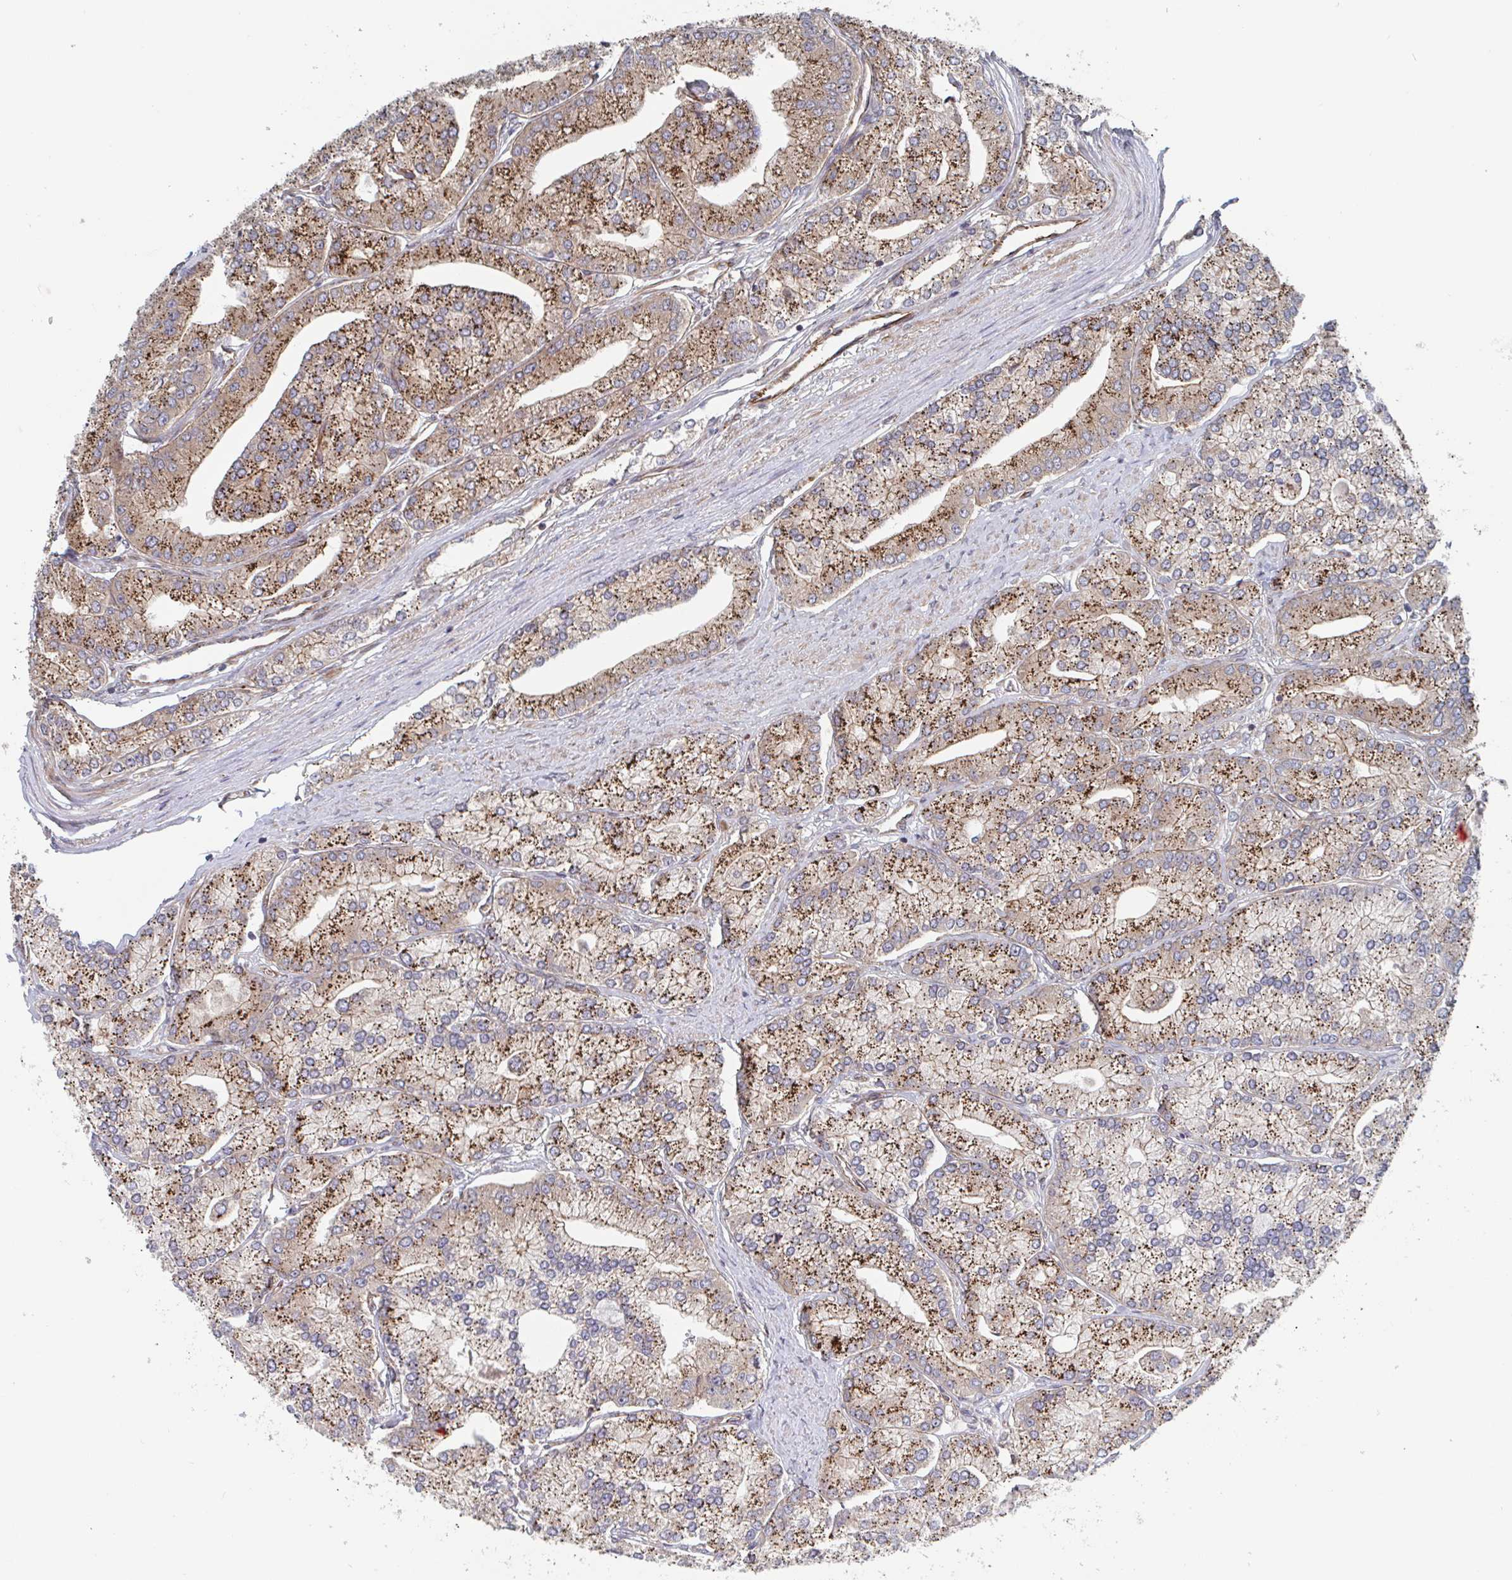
{"staining": {"intensity": "moderate", "quantity": ">75%", "location": "cytoplasmic/membranous"}, "tissue": "prostate cancer", "cell_type": "Tumor cells", "image_type": "cancer", "snomed": [{"axis": "morphology", "description": "Adenocarcinoma, High grade"}, {"axis": "topography", "description": "Prostate"}], "caption": "Prostate cancer was stained to show a protein in brown. There is medium levels of moderate cytoplasmic/membranous expression in approximately >75% of tumor cells. The staining was performed using DAB to visualize the protein expression in brown, while the nuclei were stained in blue with hematoxylin (Magnification: 20x).", "gene": "DVL3", "patient": {"sex": "male", "age": 61}}